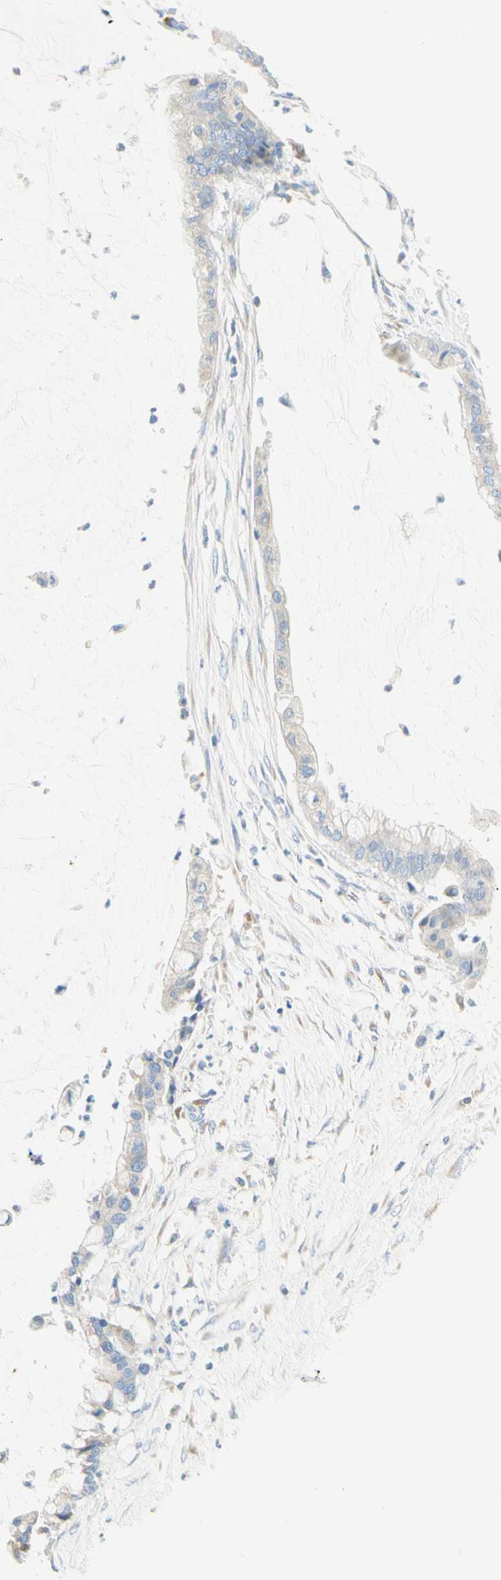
{"staining": {"intensity": "negative", "quantity": "none", "location": "none"}, "tissue": "pancreatic cancer", "cell_type": "Tumor cells", "image_type": "cancer", "snomed": [{"axis": "morphology", "description": "Adenocarcinoma, NOS"}, {"axis": "topography", "description": "Pancreas"}], "caption": "Histopathology image shows no significant protein positivity in tumor cells of adenocarcinoma (pancreatic).", "gene": "LAT", "patient": {"sex": "male", "age": 41}}